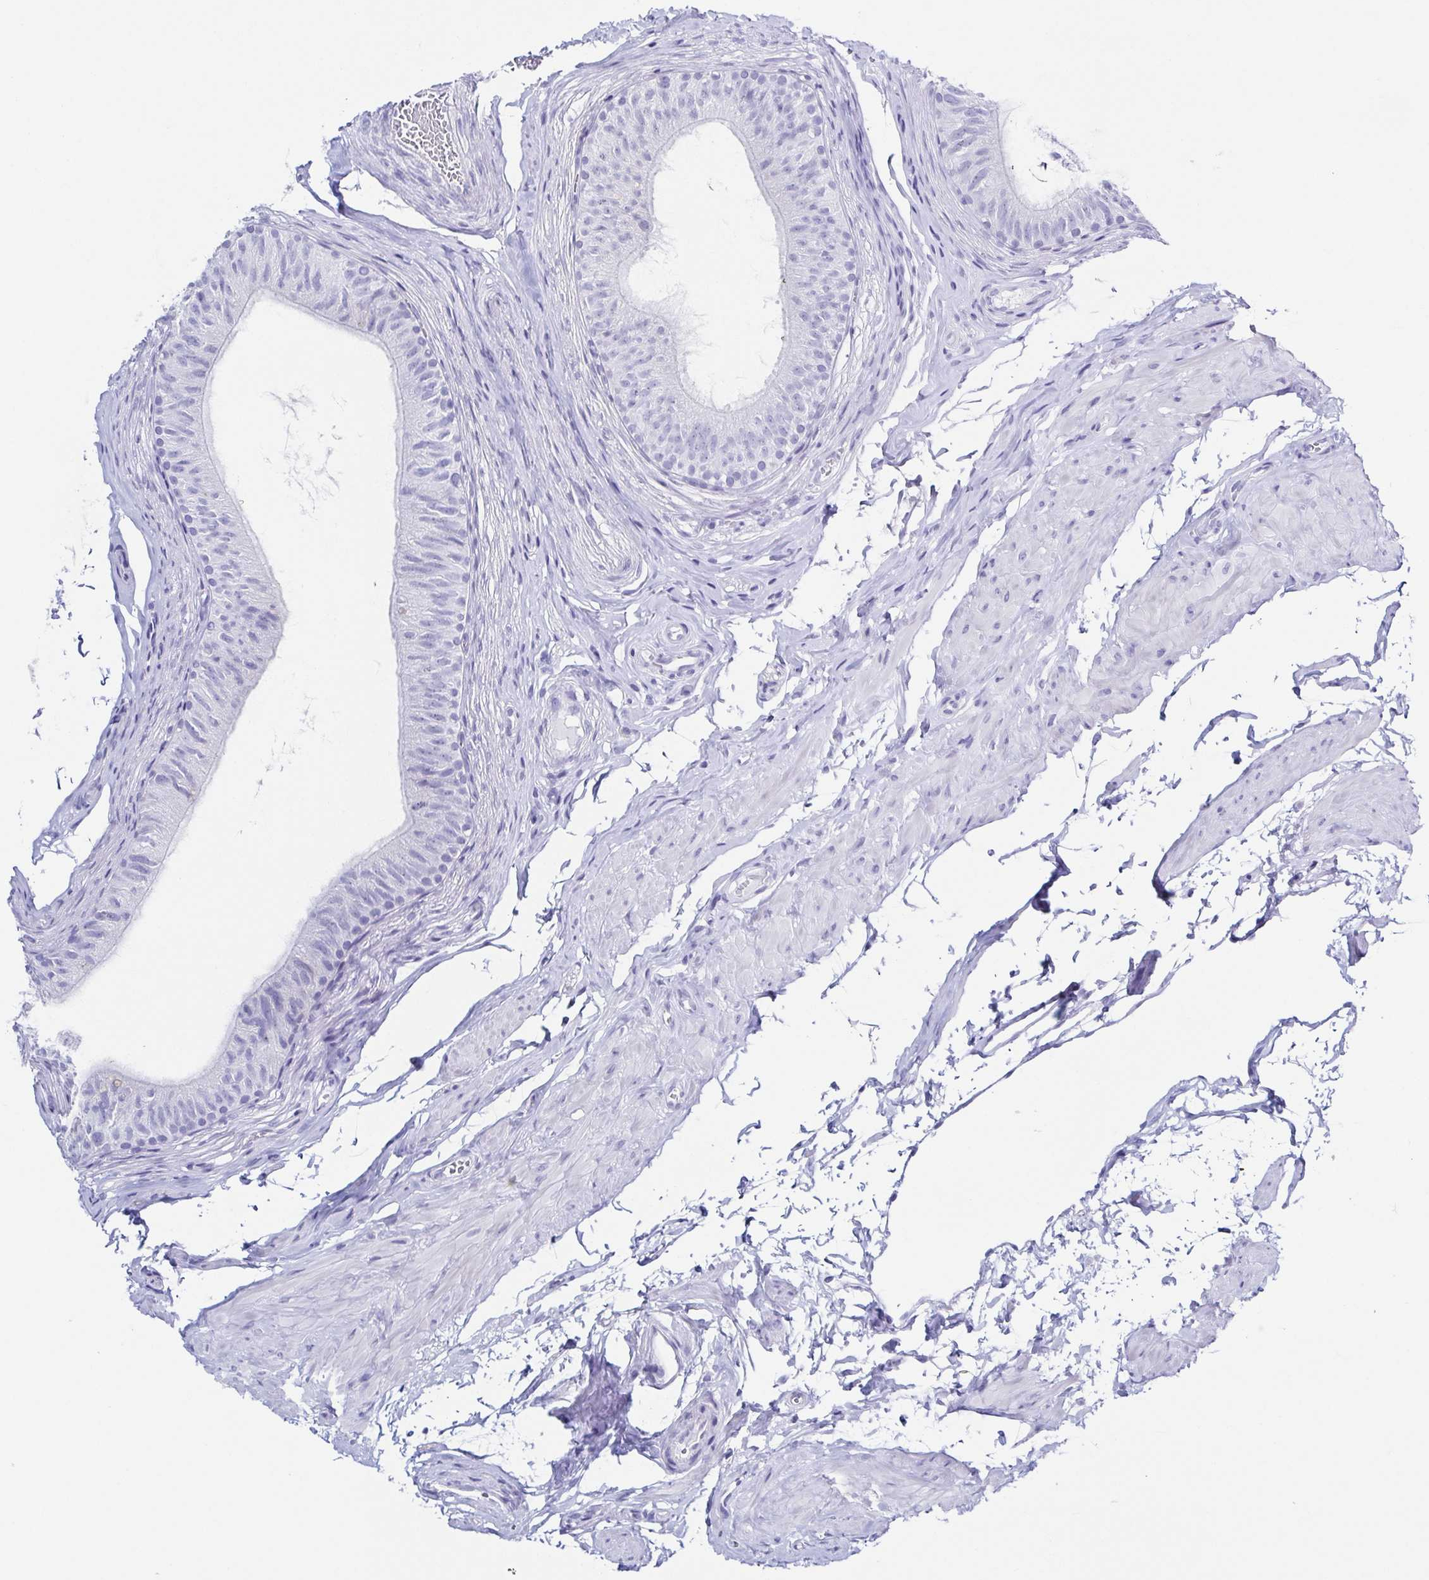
{"staining": {"intensity": "negative", "quantity": "none", "location": "none"}, "tissue": "epididymis", "cell_type": "Glandular cells", "image_type": "normal", "snomed": [{"axis": "morphology", "description": "Normal tissue, NOS"}, {"axis": "topography", "description": "Epididymis, spermatic cord, NOS"}, {"axis": "topography", "description": "Epididymis"}, {"axis": "topography", "description": "Peripheral nerve tissue"}], "caption": "An image of human epididymis is negative for staining in glandular cells. (Stains: DAB (3,3'-diaminobenzidine) immunohistochemistry (IHC) with hematoxylin counter stain, Microscopy: brightfield microscopy at high magnification).", "gene": "TNNT2", "patient": {"sex": "male", "age": 29}}